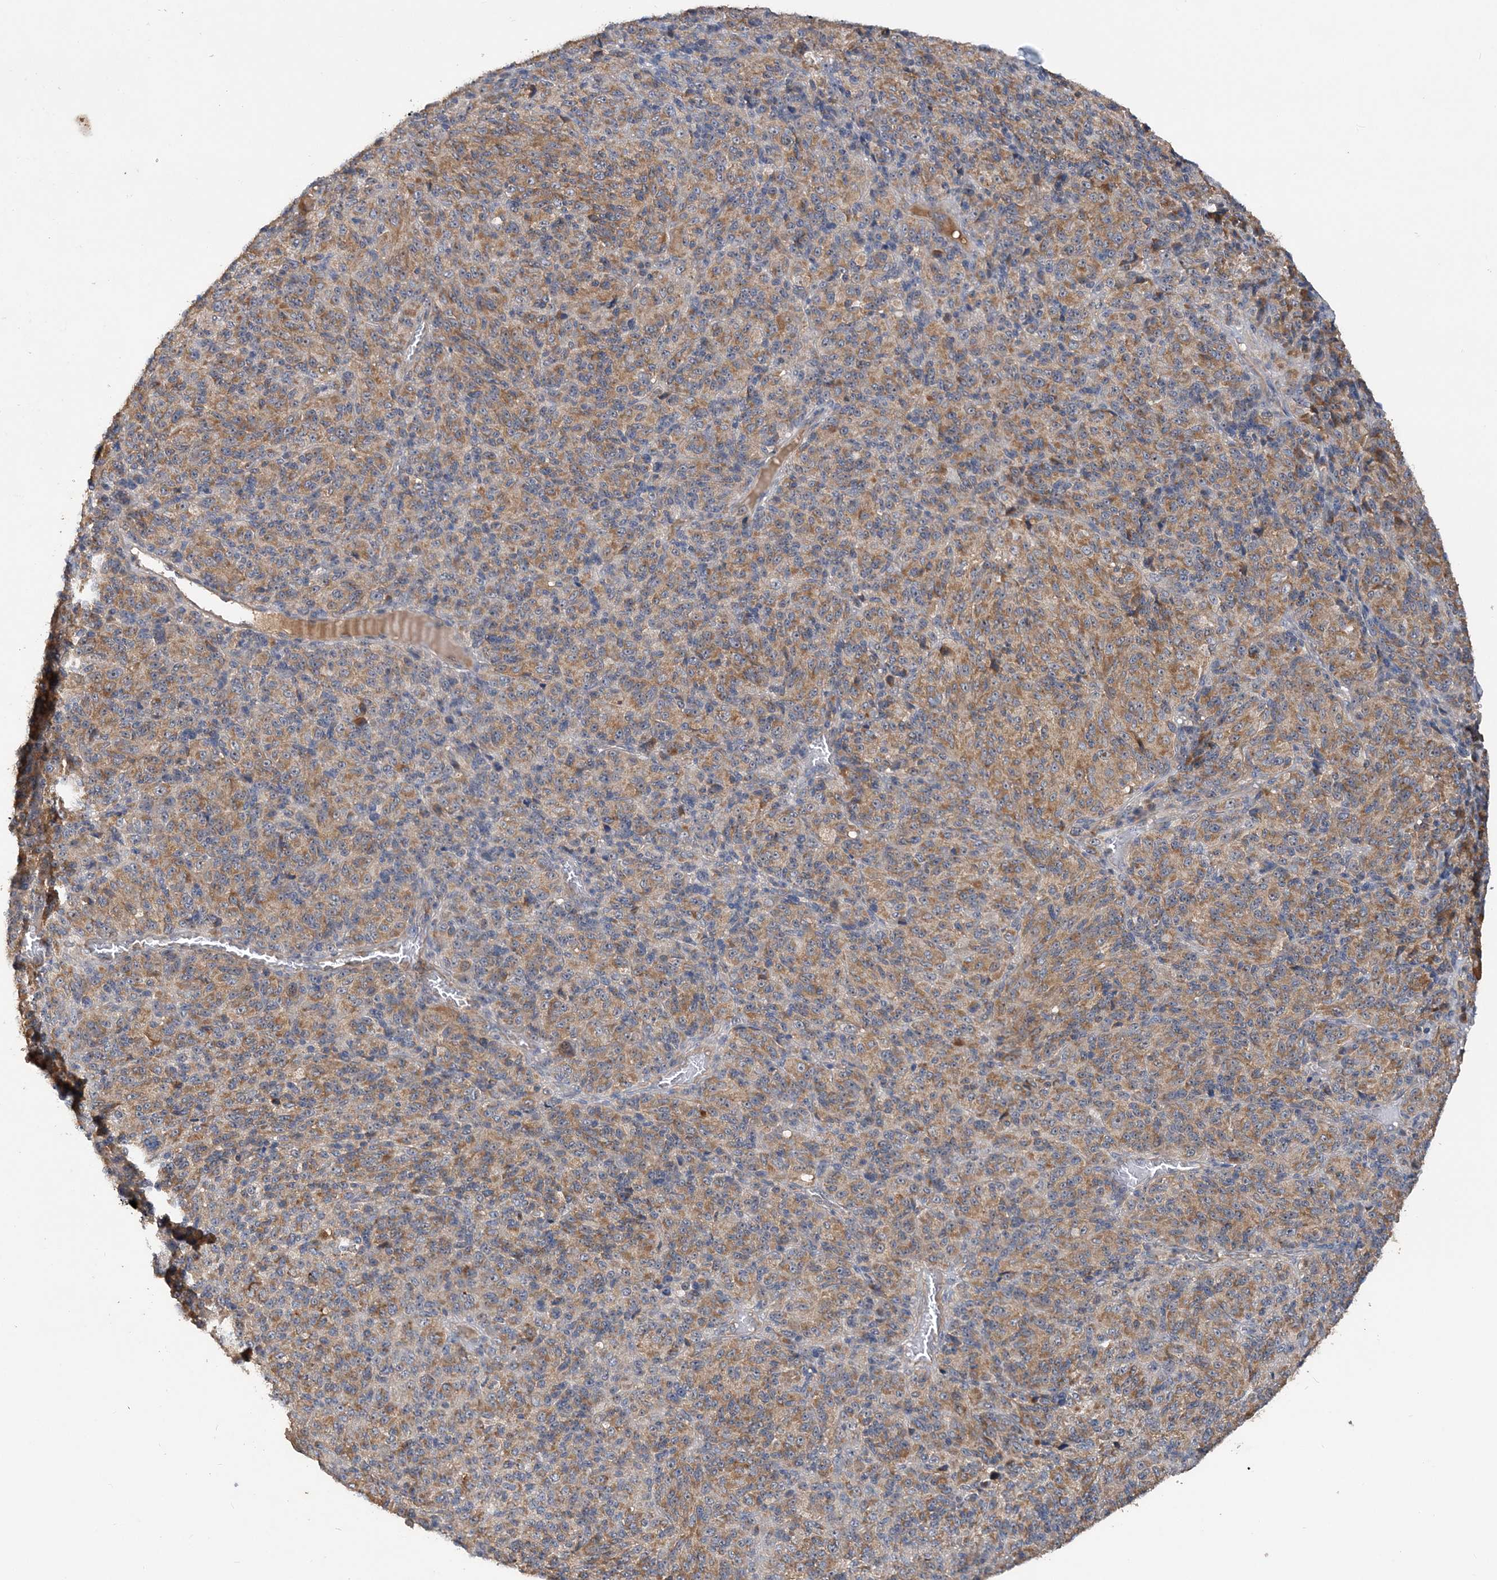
{"staining": {"intensity": "moderate", "quantity": ">75%", "location": "cytoplasmic/membranous"}, "tissue": "melanoma", "cell_type": "Tumor cells", "image_type": "cancer", "snomed": [{"axis": "morphology", "description": "Malignant melanoma, Metastatic site"}, {"axis": "topography", "description": "Brain"}], "caption": "Brown immunohistochemical staining in melanoma reveals moderate cytoplasmic/membranous positivity in approximately >75% of tumor cells.", "gene": "GRINA", "patient": {"sex": "female", "age": 56}}